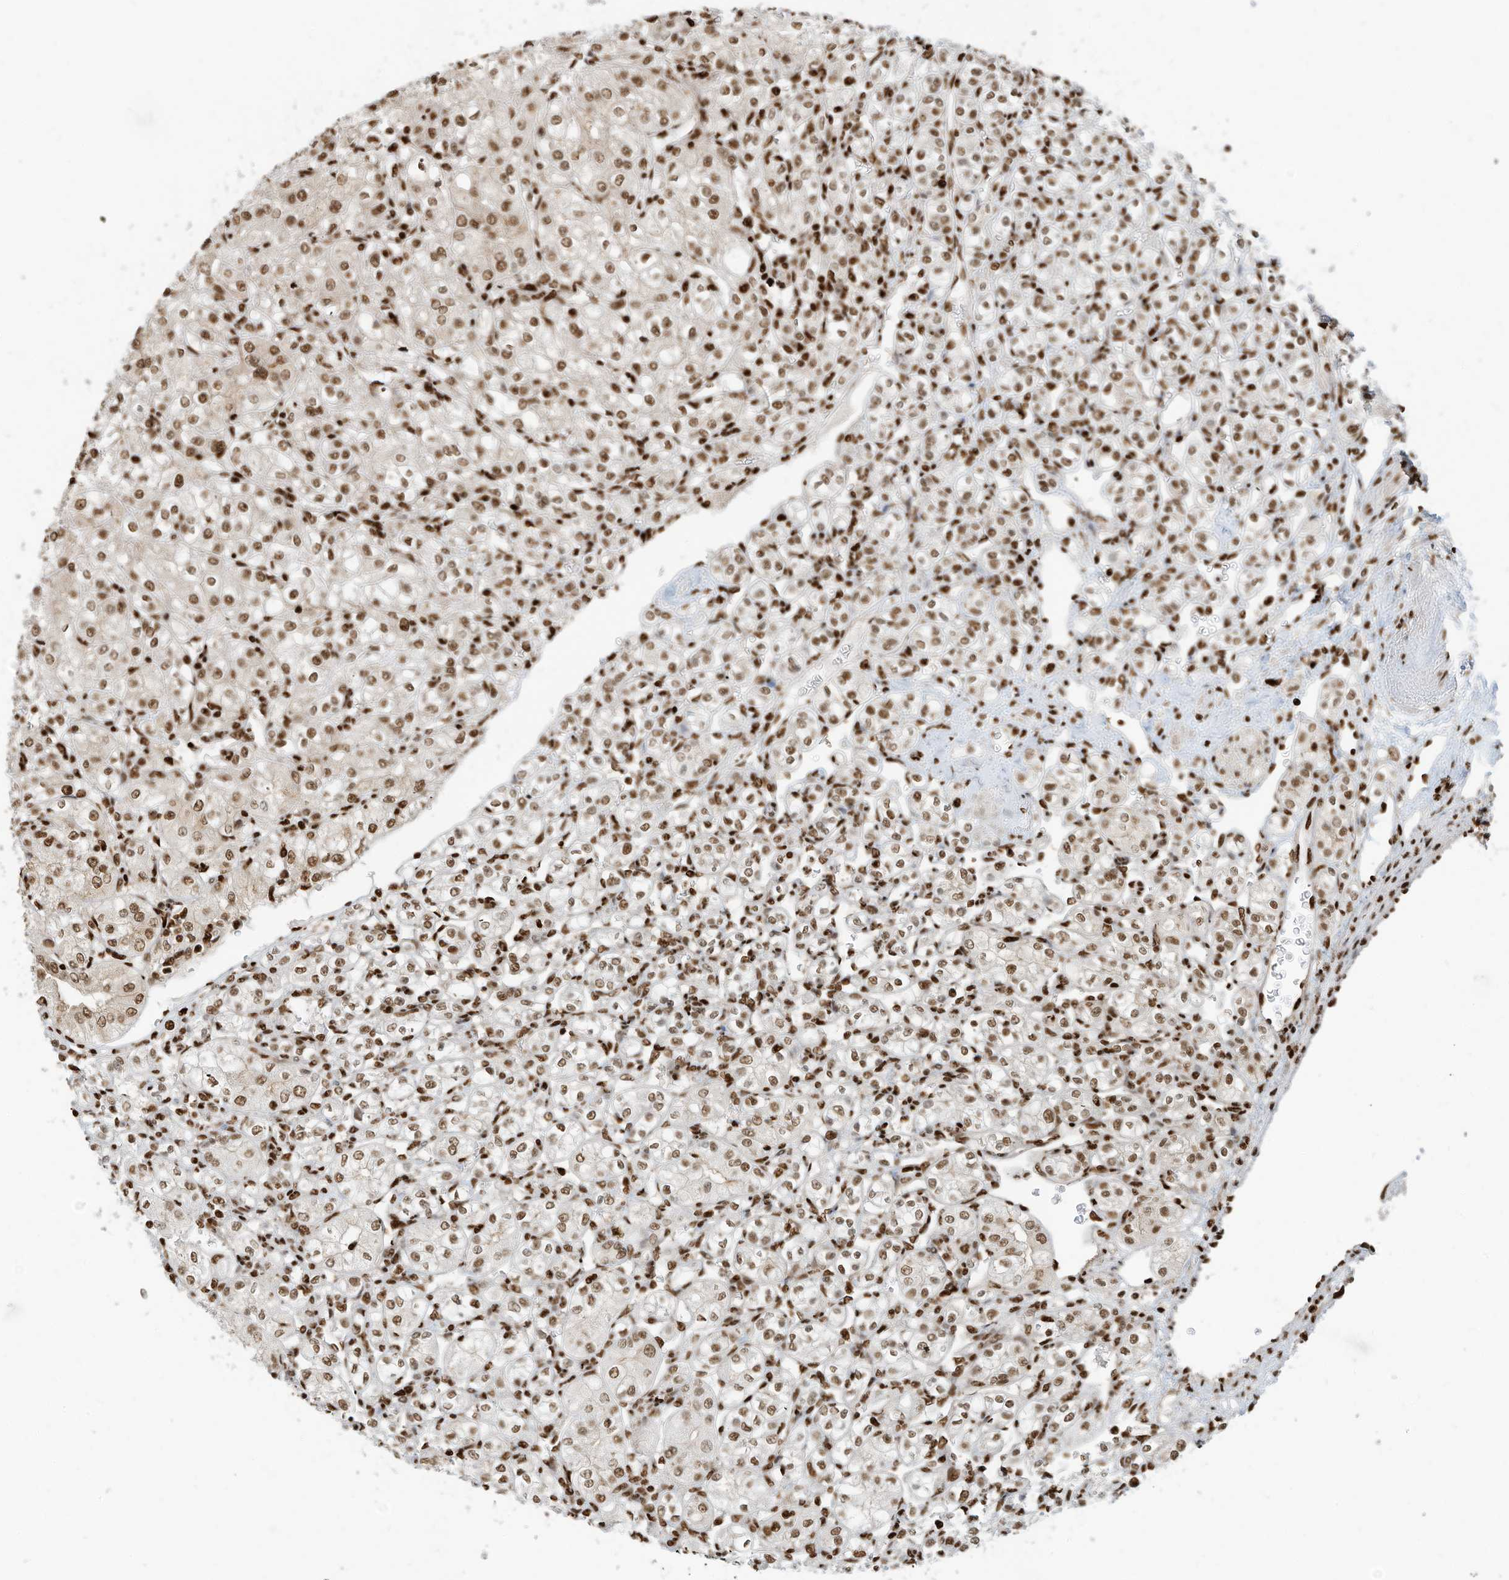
{"staining": {"intensity": "moderate", "quantity": ">75%", "location": "nuclear"}, "tissue": "renal cancer", "cell_type": "Tumor cells", "image_type": "cancer", "snomed": [{"axis": "morphology", "description": "Adenocarcinoma, NOS"}, {"axis": "topography", "description": "Kidney"}], "caption": "Adenocarcinoma (renal) tissue exhibits moderate nuclear staining in approximately >75% of tumor cells", "gene": "SAMD15", "patient": {"sex": "male", "age": 77}}